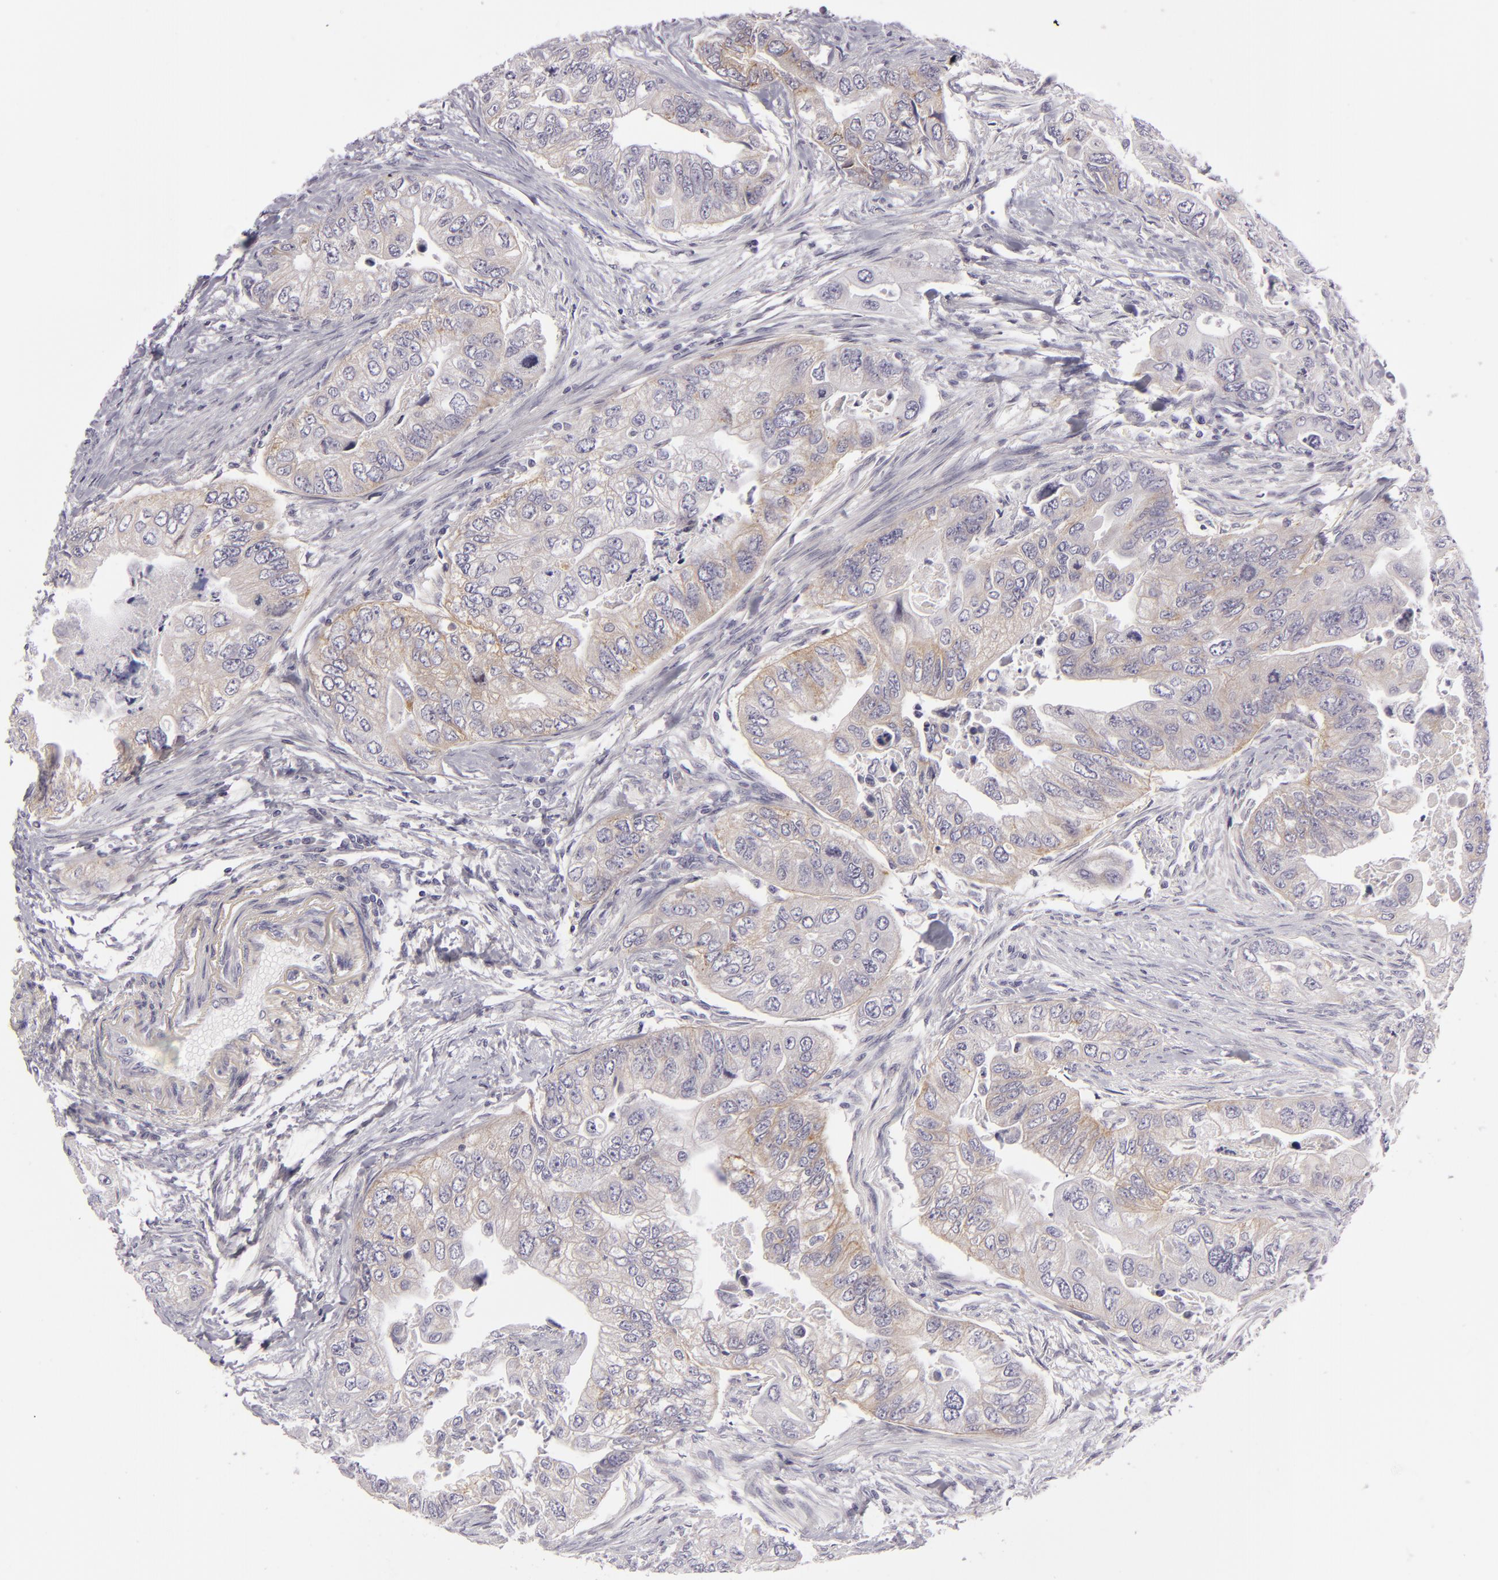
{"staining": {"intensity": "weak", "quantity": "25%-75%", "location": "cytoplasmic/membranous"}, "tissue": "colorectal cancer", "cell_type": "Tumor cells", "image_type": "cancer", "snomed": [{"axis": "morphology", "description": "Adenocarcinoma, NOS"}, {"axis": "topography", "description": "Colon"}], "caption": "Protein staining shows weak cytoplasmic/membranous expression in approximately 25%-75% of tumor cells in adenocarcinoma (colorectal). The staining was performed using DAB, with brown indicating positive protein expression. Nuclei are stained blue with hematoxylin.", "gene": "DLG4", "patient": {"sex": "female", "age": 11}}